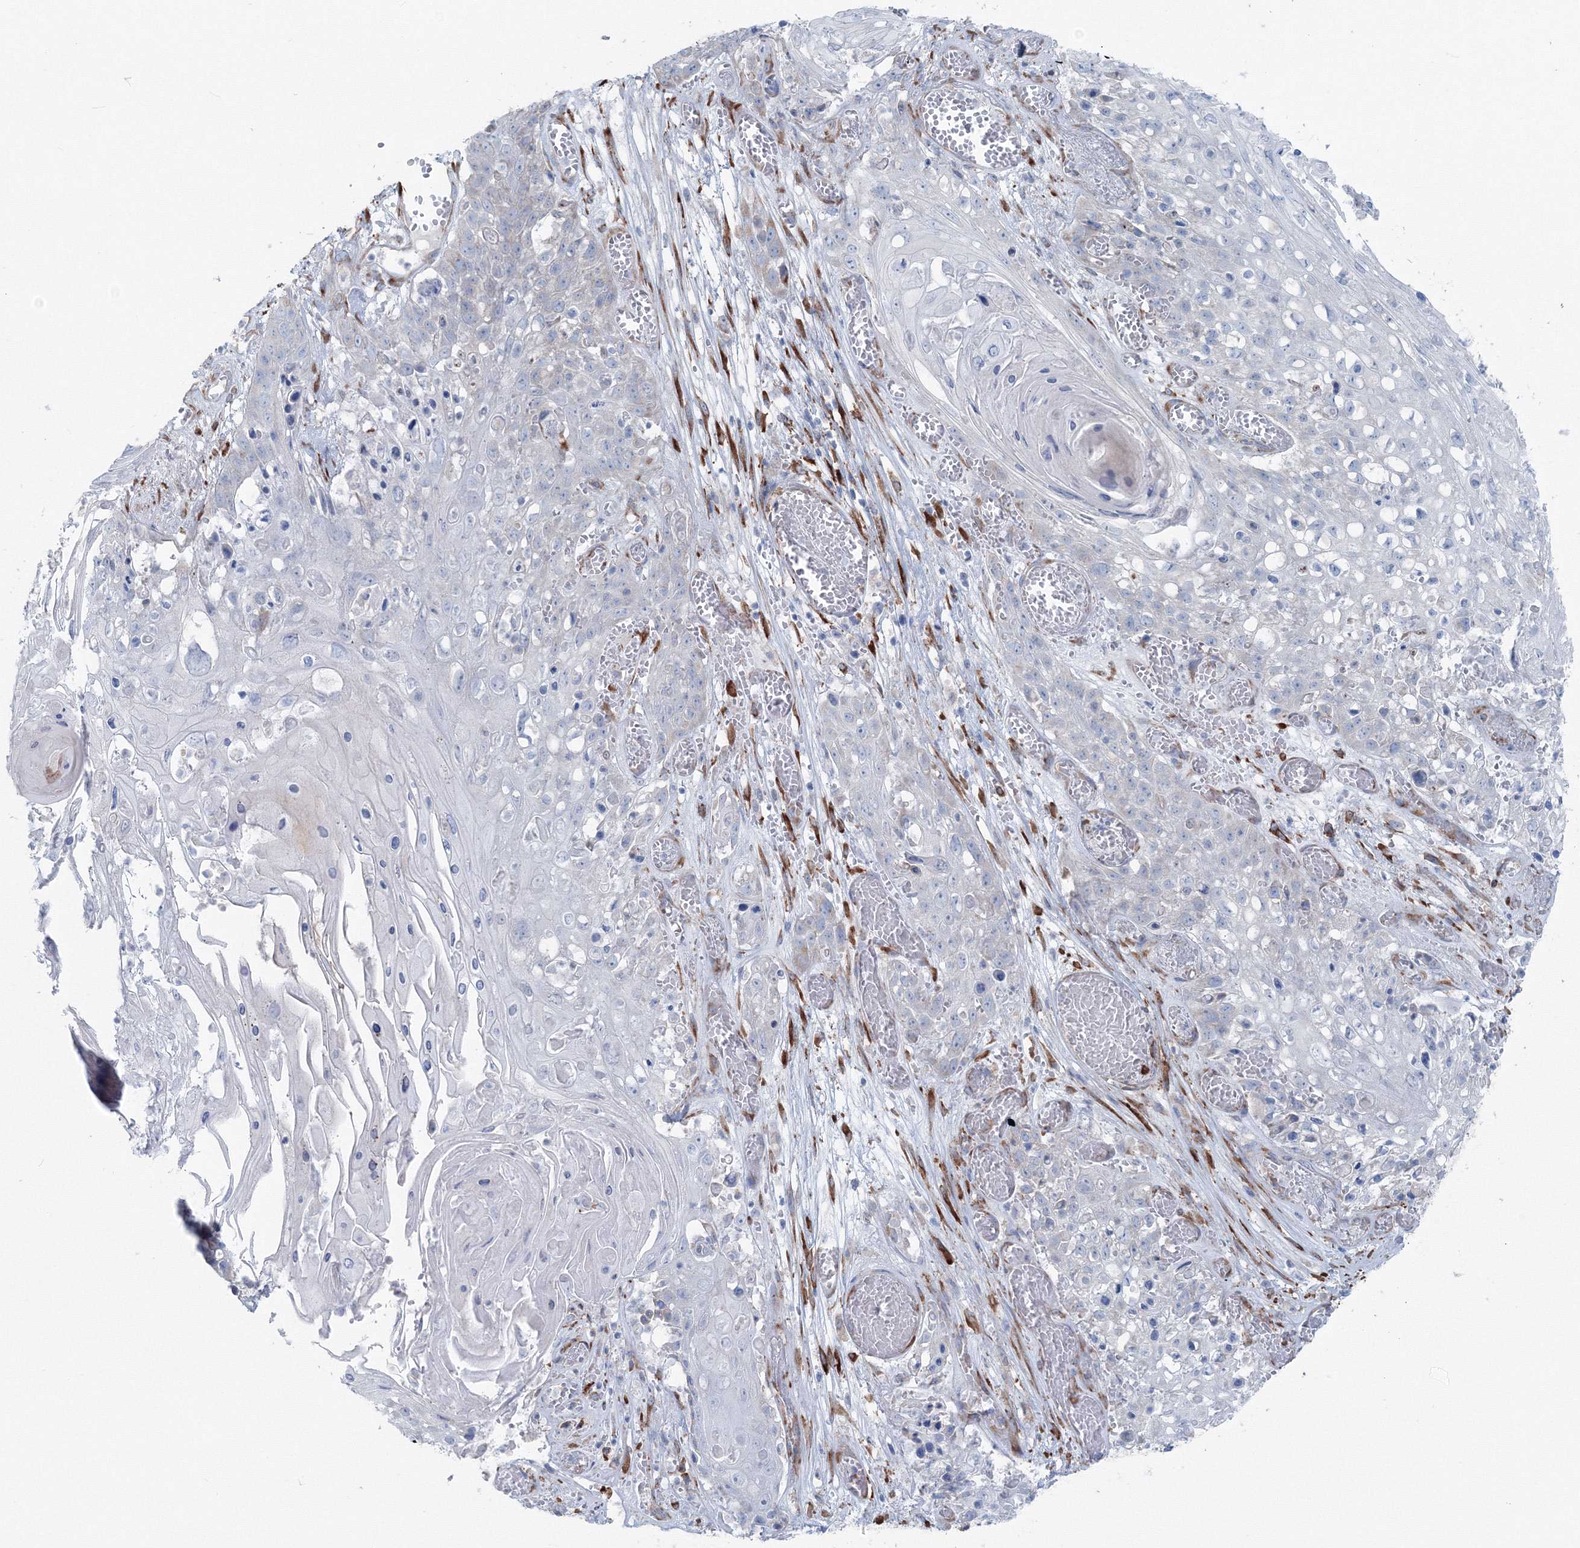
{"staining": {"intensity": "negative", "quantity": "none", "location": "none"}, "tissue": "skin cancer", "cell_type": "Tumor cells", "image_type": "cancer", "snomed": [{"axis": "morphology", "description": "Squamous cell carcinoma, NOS"}, {"axis": "topography", "description": "Skin"}], "caption": "Skin cancer was stained to show a protein in brown. There is no significant positivity in tumor cells.", "gene": "RCN1", "patient": {"sex": "male", "age": 55}}